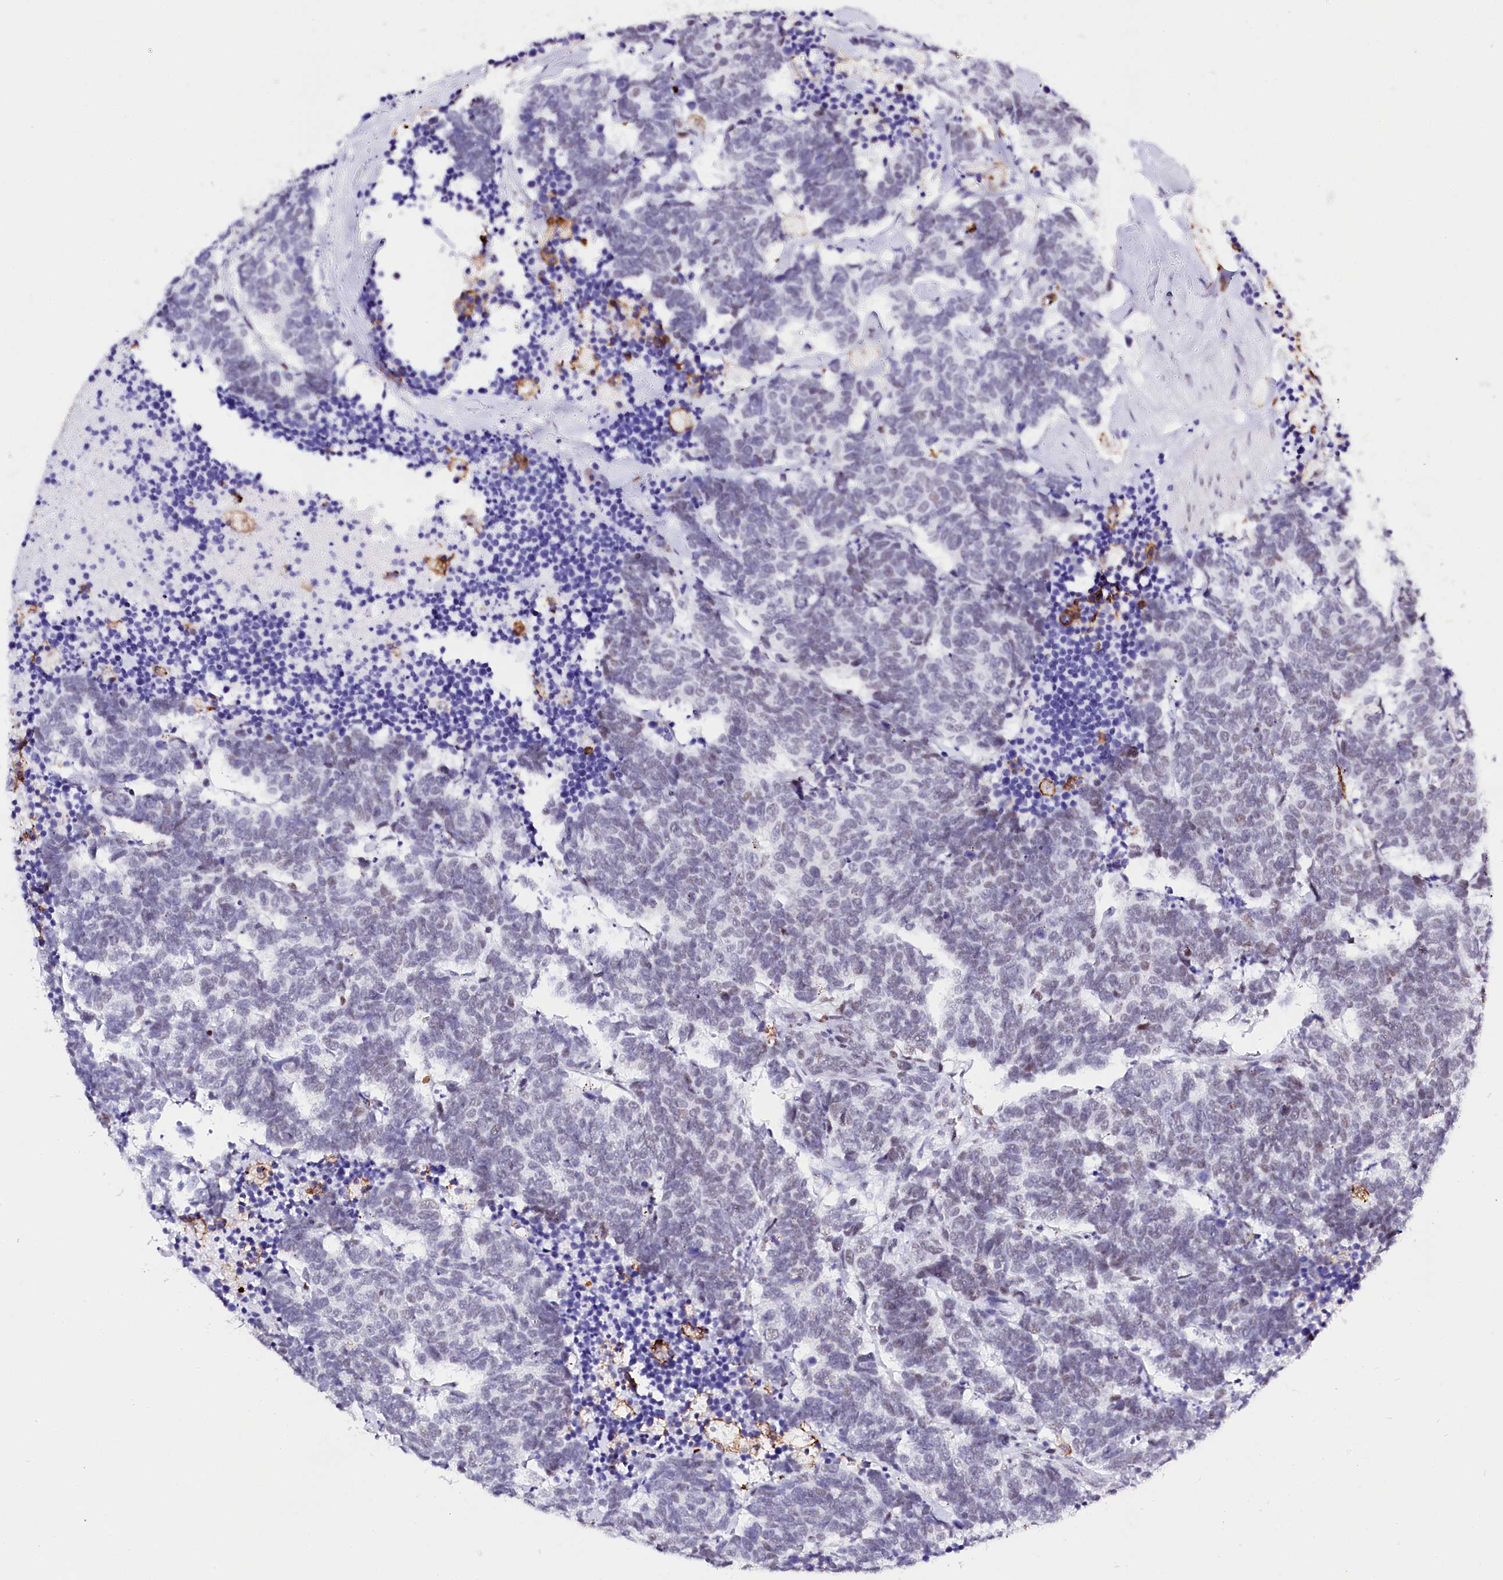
{"staining": {"intensity": "negative", "quantity": "none", "location": "none"}, "tissue": "carcinoid", "cell_type": "Tumor cells", "image_type": "cancer", "snomed": [{"axis": "morphology", "description": "Carcinoma, NOS"}, {"axis": "morphology", "description": "Carcinoid, malignant, NOS"}, {"axis": "topography", "description": "Urinary bladder"}], "caption": "Tumor cells show no significant protein positivity in carcinoid. (IHC, brightfield microscopy, high magnification).", "gene": "BARD1", "patient": {"sex": "male", "age": 57}}